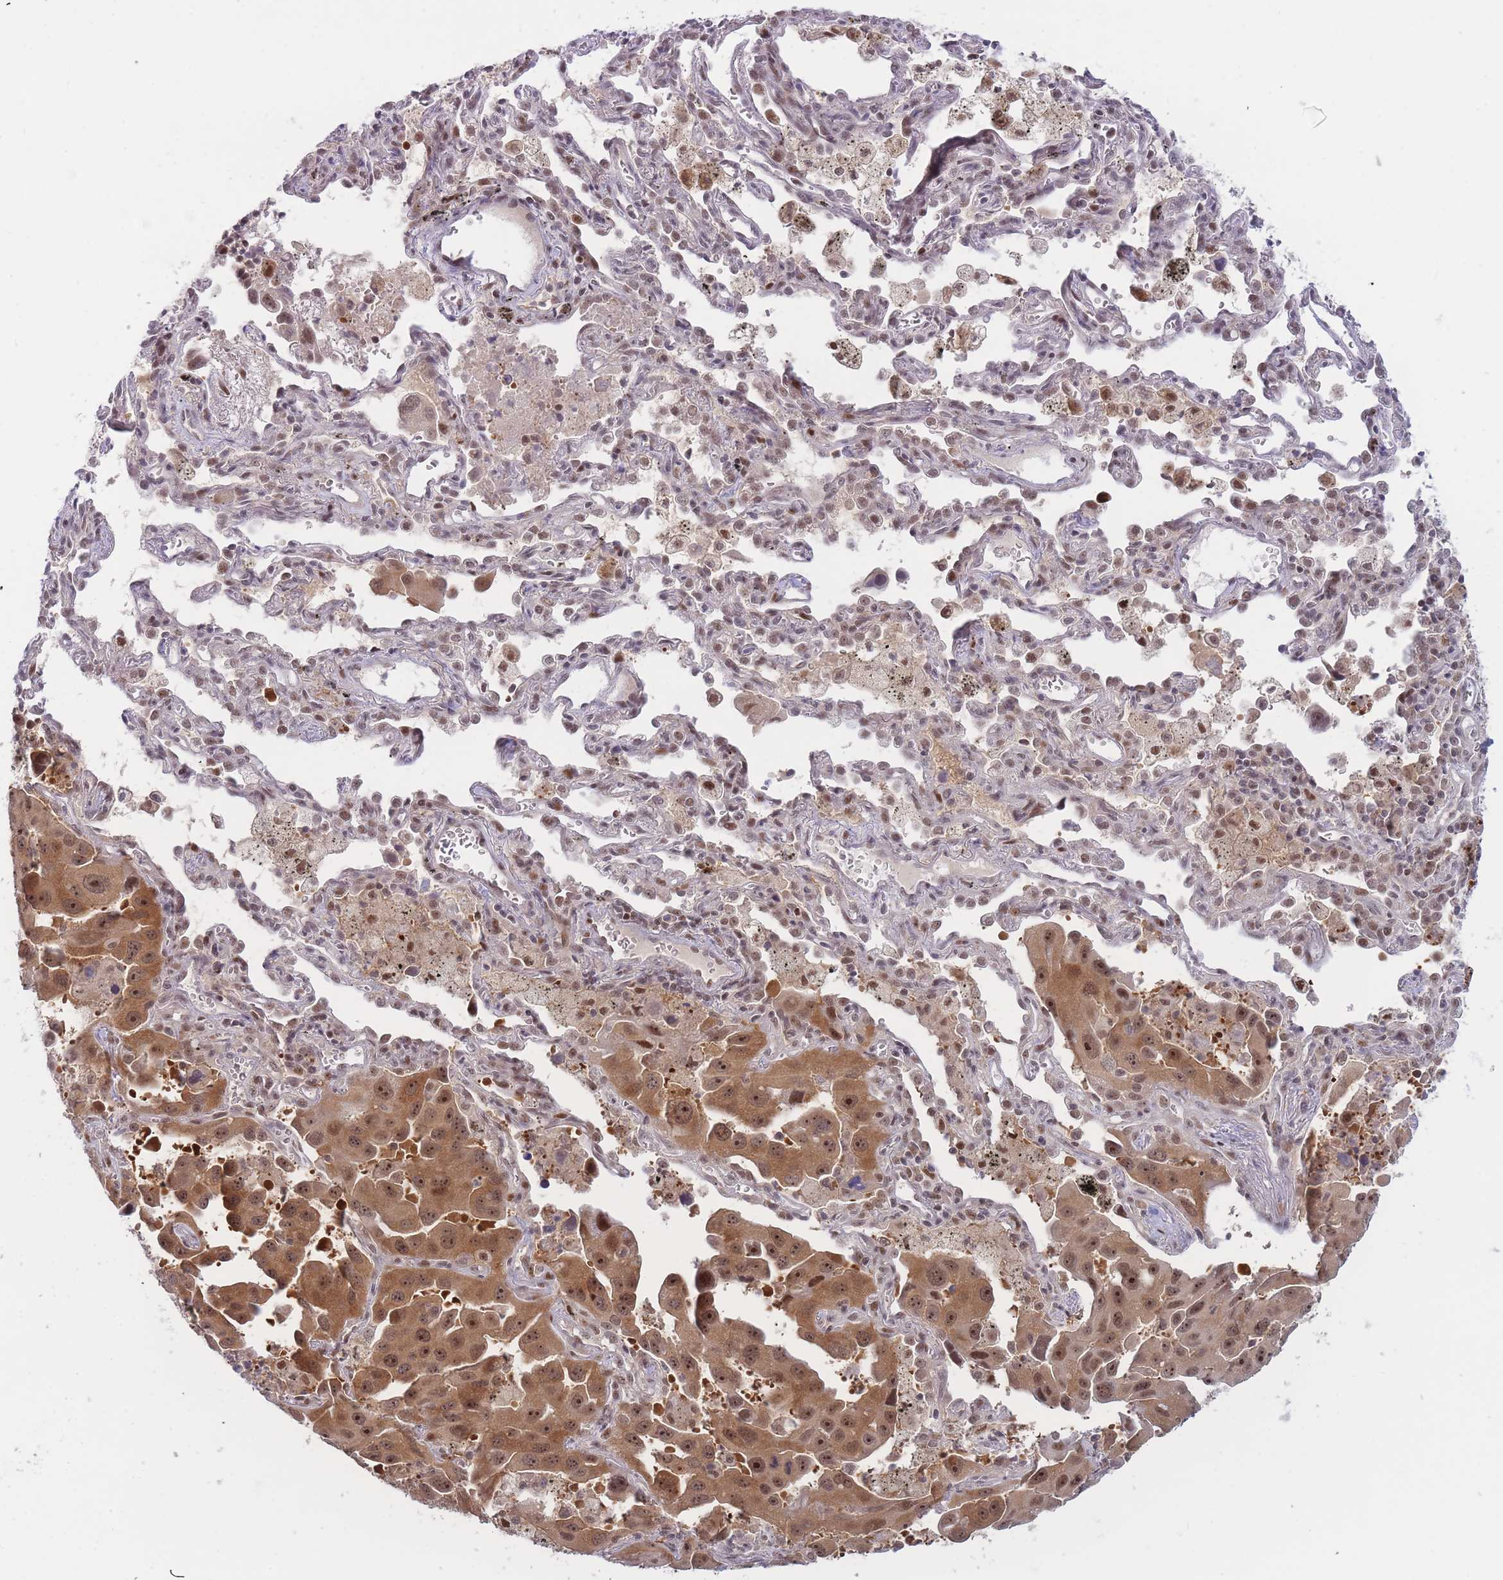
{"staining": {"intensity": "strong", "quantity": ">75%", "location": "cytoplasmic/membranous,nuclear"}, "tissue": "lung cancer", "cell_type": "Tumor cells", "image_type": "cancer", "snomed": [{"axis": "morphology", "description": "Adenocarcinoma, NOS"}, {"axis": "topography", "description": "Lung"}], "caption": "Immunohistochemical staining of human adenocarcinoma (lung) exhibits high levels of strong cytoplasmic/membranous and nuclear expression in about >75% of tumor cells.", "gene": "DEAF1", "patient": {"sex": "male", "age": 66}}